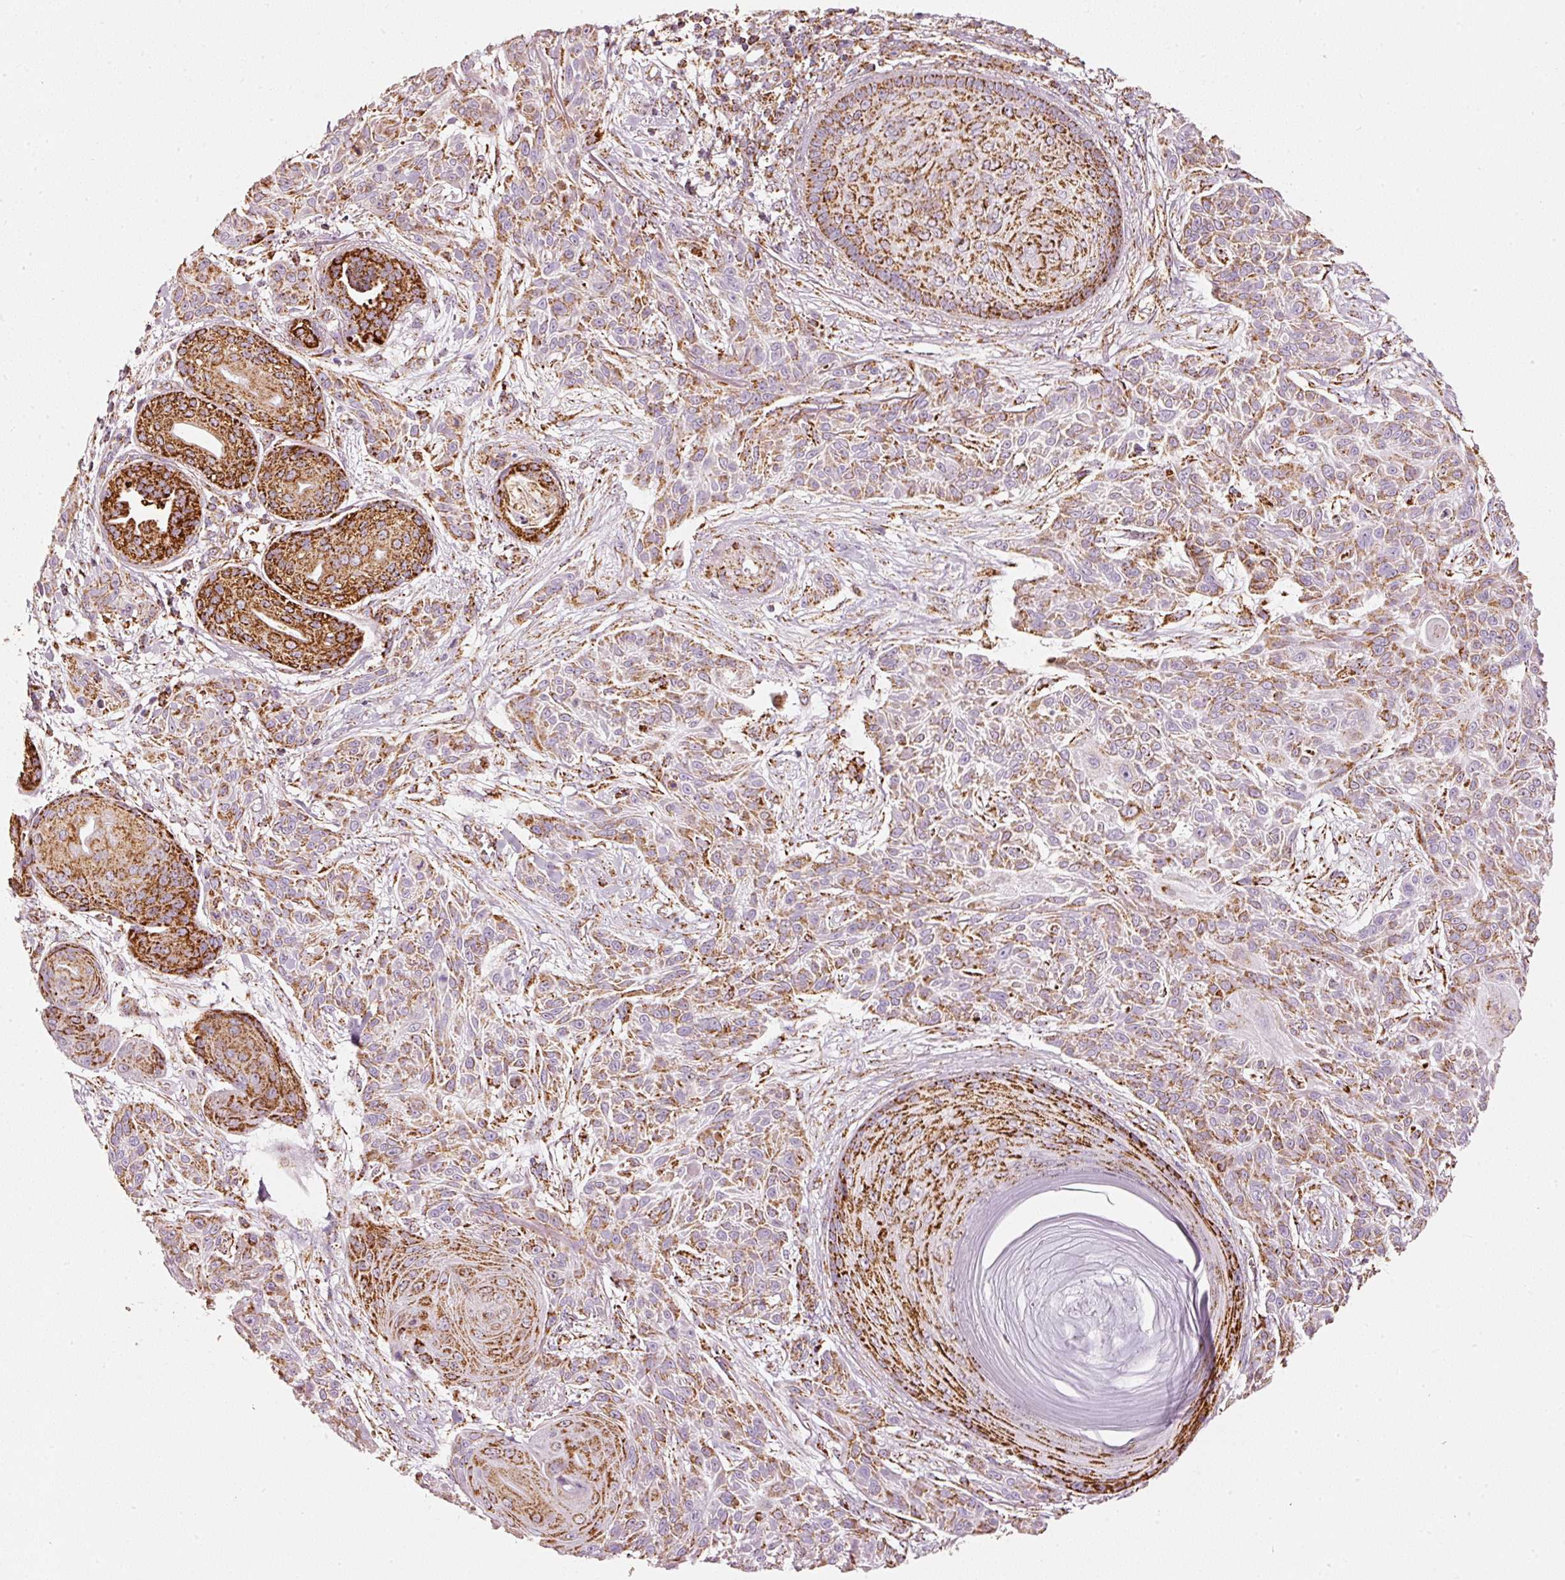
{"staining": {"intensity": "moderate", "quantity": ">75%", "location": "cytoplasmic/membranous"}, "tissue": "skin cancer", "cell_type": "Tumor cells", "image_type": "cancer", "snomed": [{"axis": "morphology", "description": "Squamous cell carcinoma, NOS"}, {"axis": "topography", "description": "Skin"}], "caption": "Brown immunohistochemical staining in skin cancer (squamous cell carcinoma) exhibits moderate cytoplasmic/membranous expression in about >75% of tumor cells. Using DAB (brown) and hematoxylin (blue) stains, captured at high magnification using brightfield microscopy.", "gene": "UQCRC1", "patient": {"sex": "male", "age": 86}}